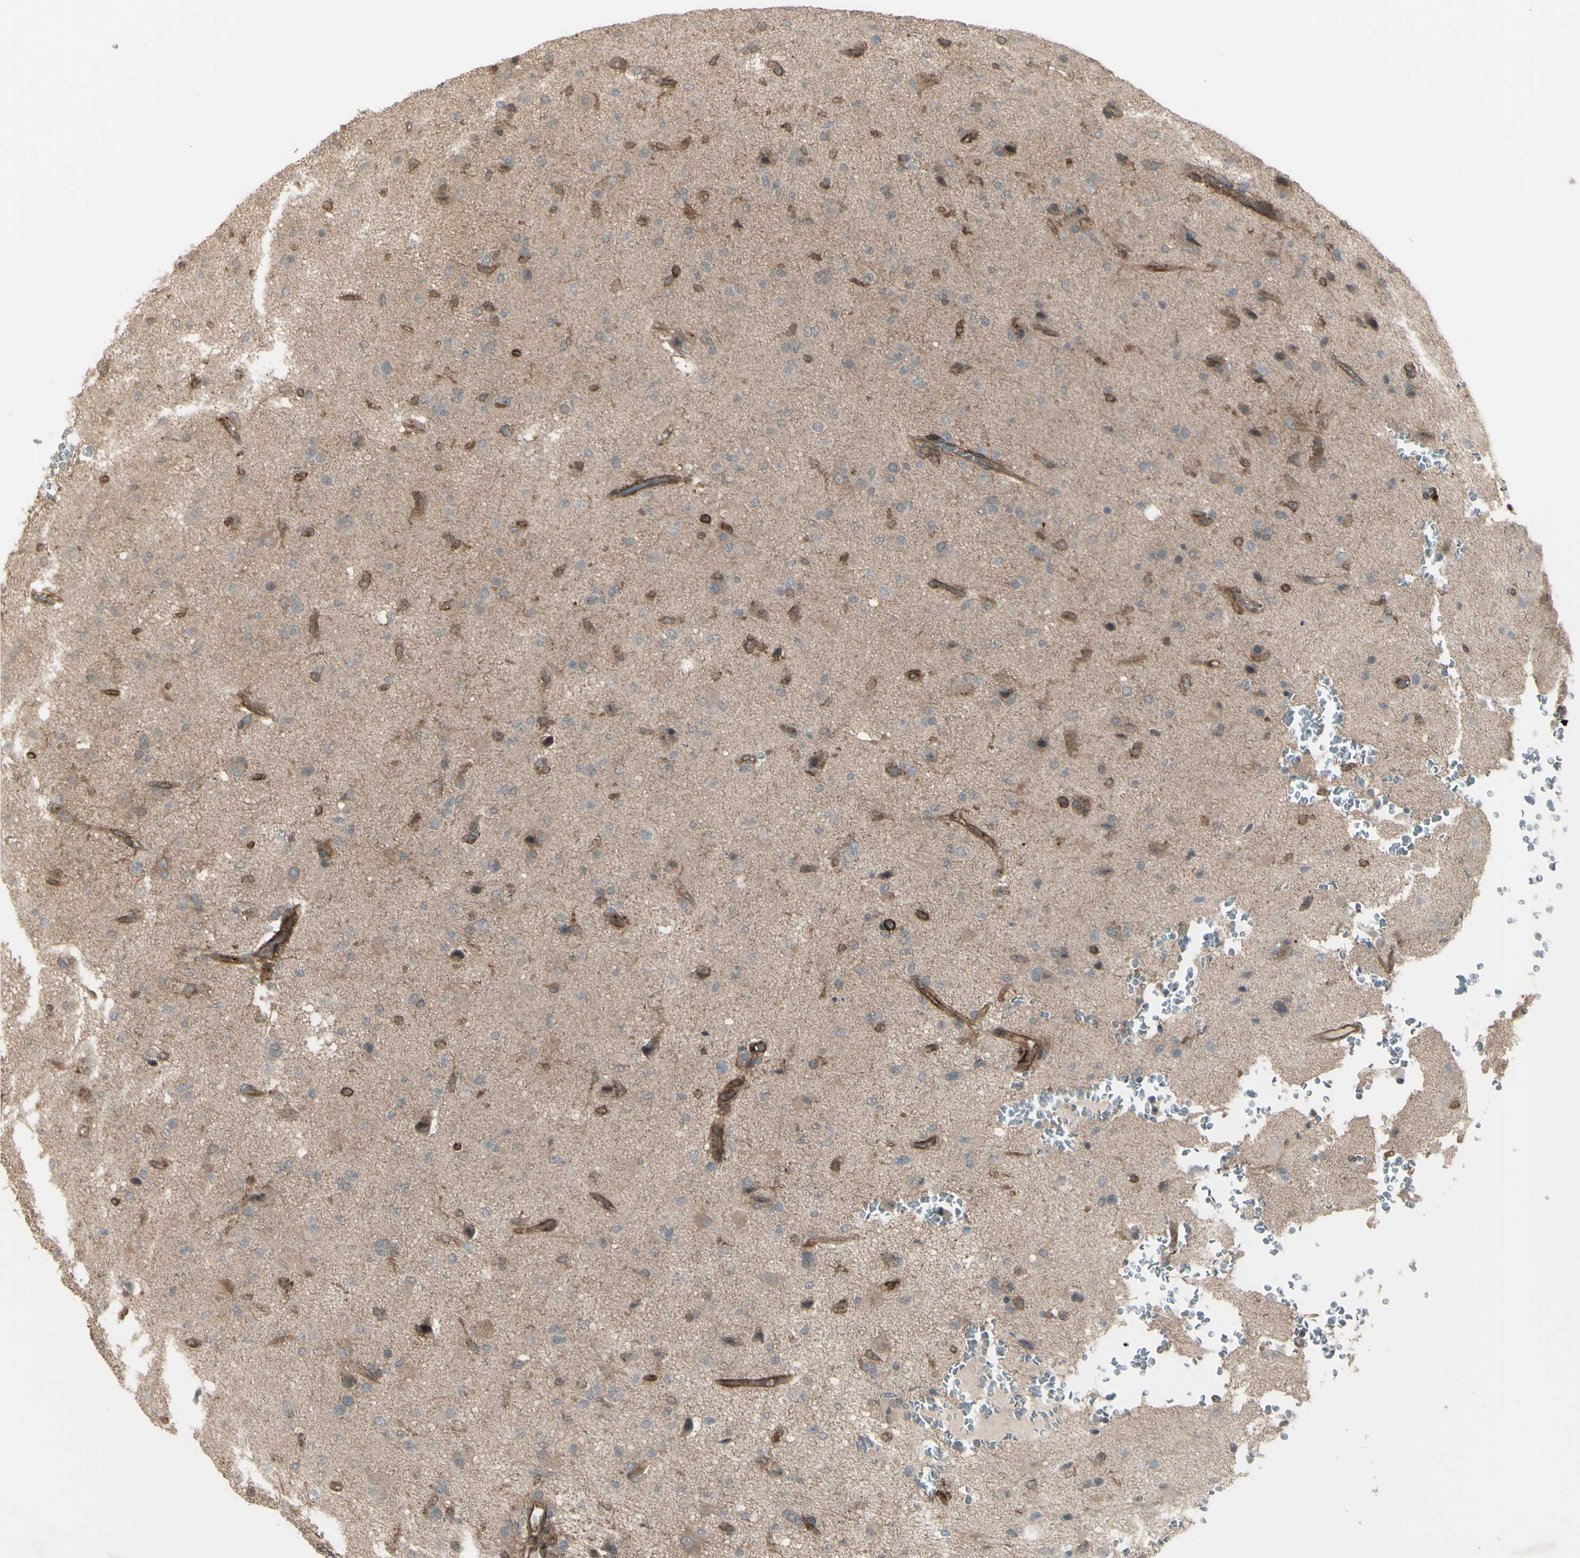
{"staining": {"intensity": "weak", "quantity": ">75%", "location": "cytoplasmic/membranous"}, "tissue": "glioma", "cell_type": "Tumor cells", "image_type": "cancer", "snomed": [{"axis": "morphology", "description": "Glioma, malignant, High grade"}, {"axis": "topography", "description": "Brain"}], "caption": "Malignant glioma (high-grade) was stained to show a protein in brown. There is low levels of weak cytoplasmic/membranous positivity in about >75% of tumor cells.", "gene": "FXYD5", "patient": {"sex": "male", "age": 71}}